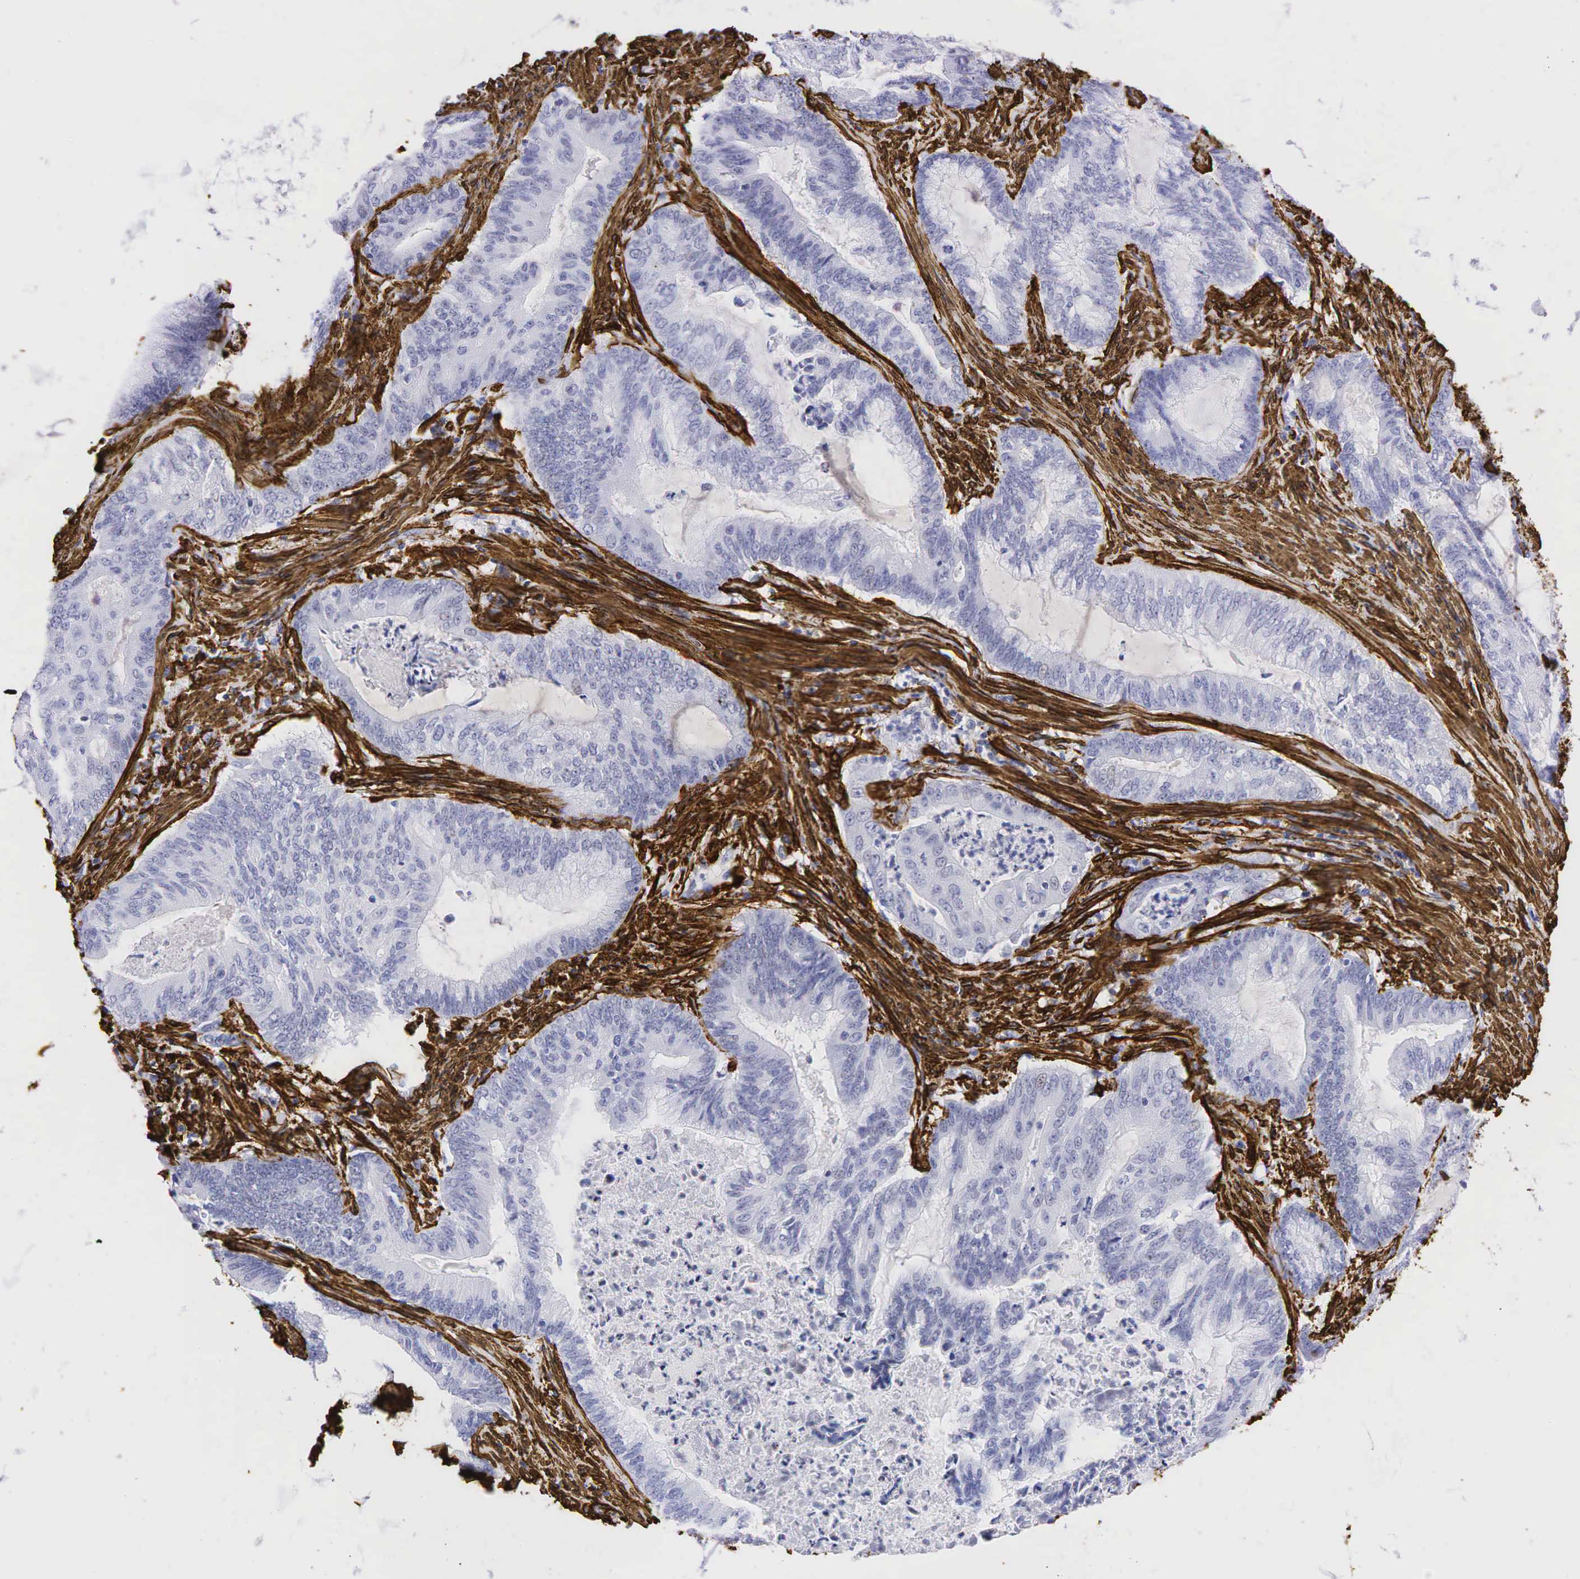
{"staining": {"intensity": "negative", "quantity": "none", "location": "none"}, "tissue": "endometrial cancer", "cell_type": "Tumor cells", "image_type": "cancer", "snomed": [{"axis": "morphology", "description": "Adenocarcinoma, NOS"}, {"axis": "topography", "description": "Endometrium"}], "caption": "Immunohistochemistry (IHC) of human adenocarcinoma (endometrial) exhibits no staining in tumor cells. (Immunohistochemistry, brightfield microscopy, high magnification).", "gene": "ACTA2", "patient": {"sex": "female", "age": 63}}